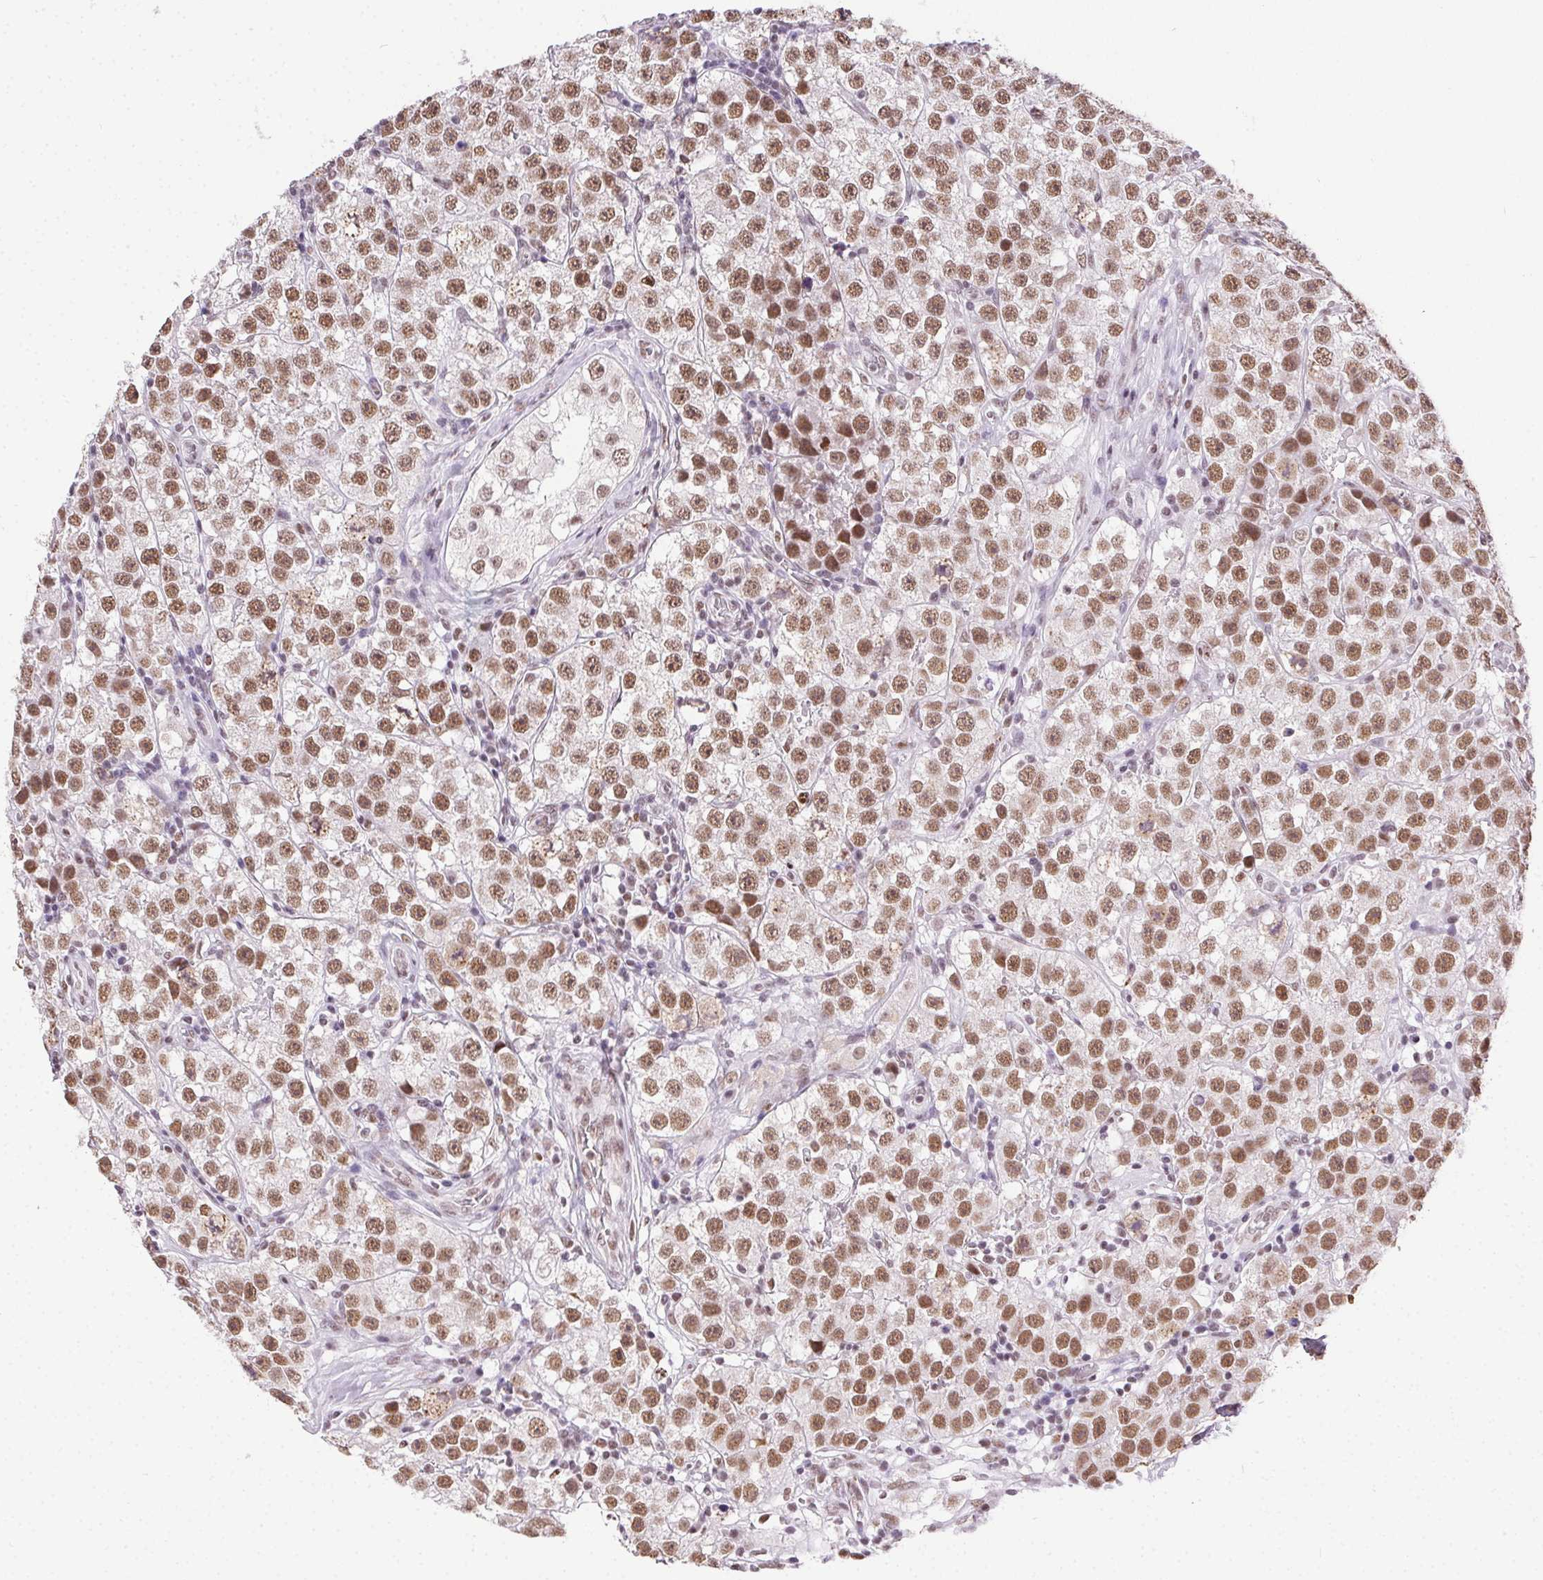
{"staining": {"intensity": "moderate", "quantity": ">75%", "location": "nuclear"}, "tissue": "testis cancer", "cell_type": "Tumor cells", "image_type": "cancer", "snomed": [{"axis": "morphology", "description": "Seminoma, NOS"}, {"axis": "topography", "description": "Testis"}], "caption": "Human seminoma (testis) stained for a protein (brown) shows moderate nuclear positive staining in approximately >75% of tumor cells.", "gene": "TRA2B", "patient": {"sex": "male", "age": 34}}